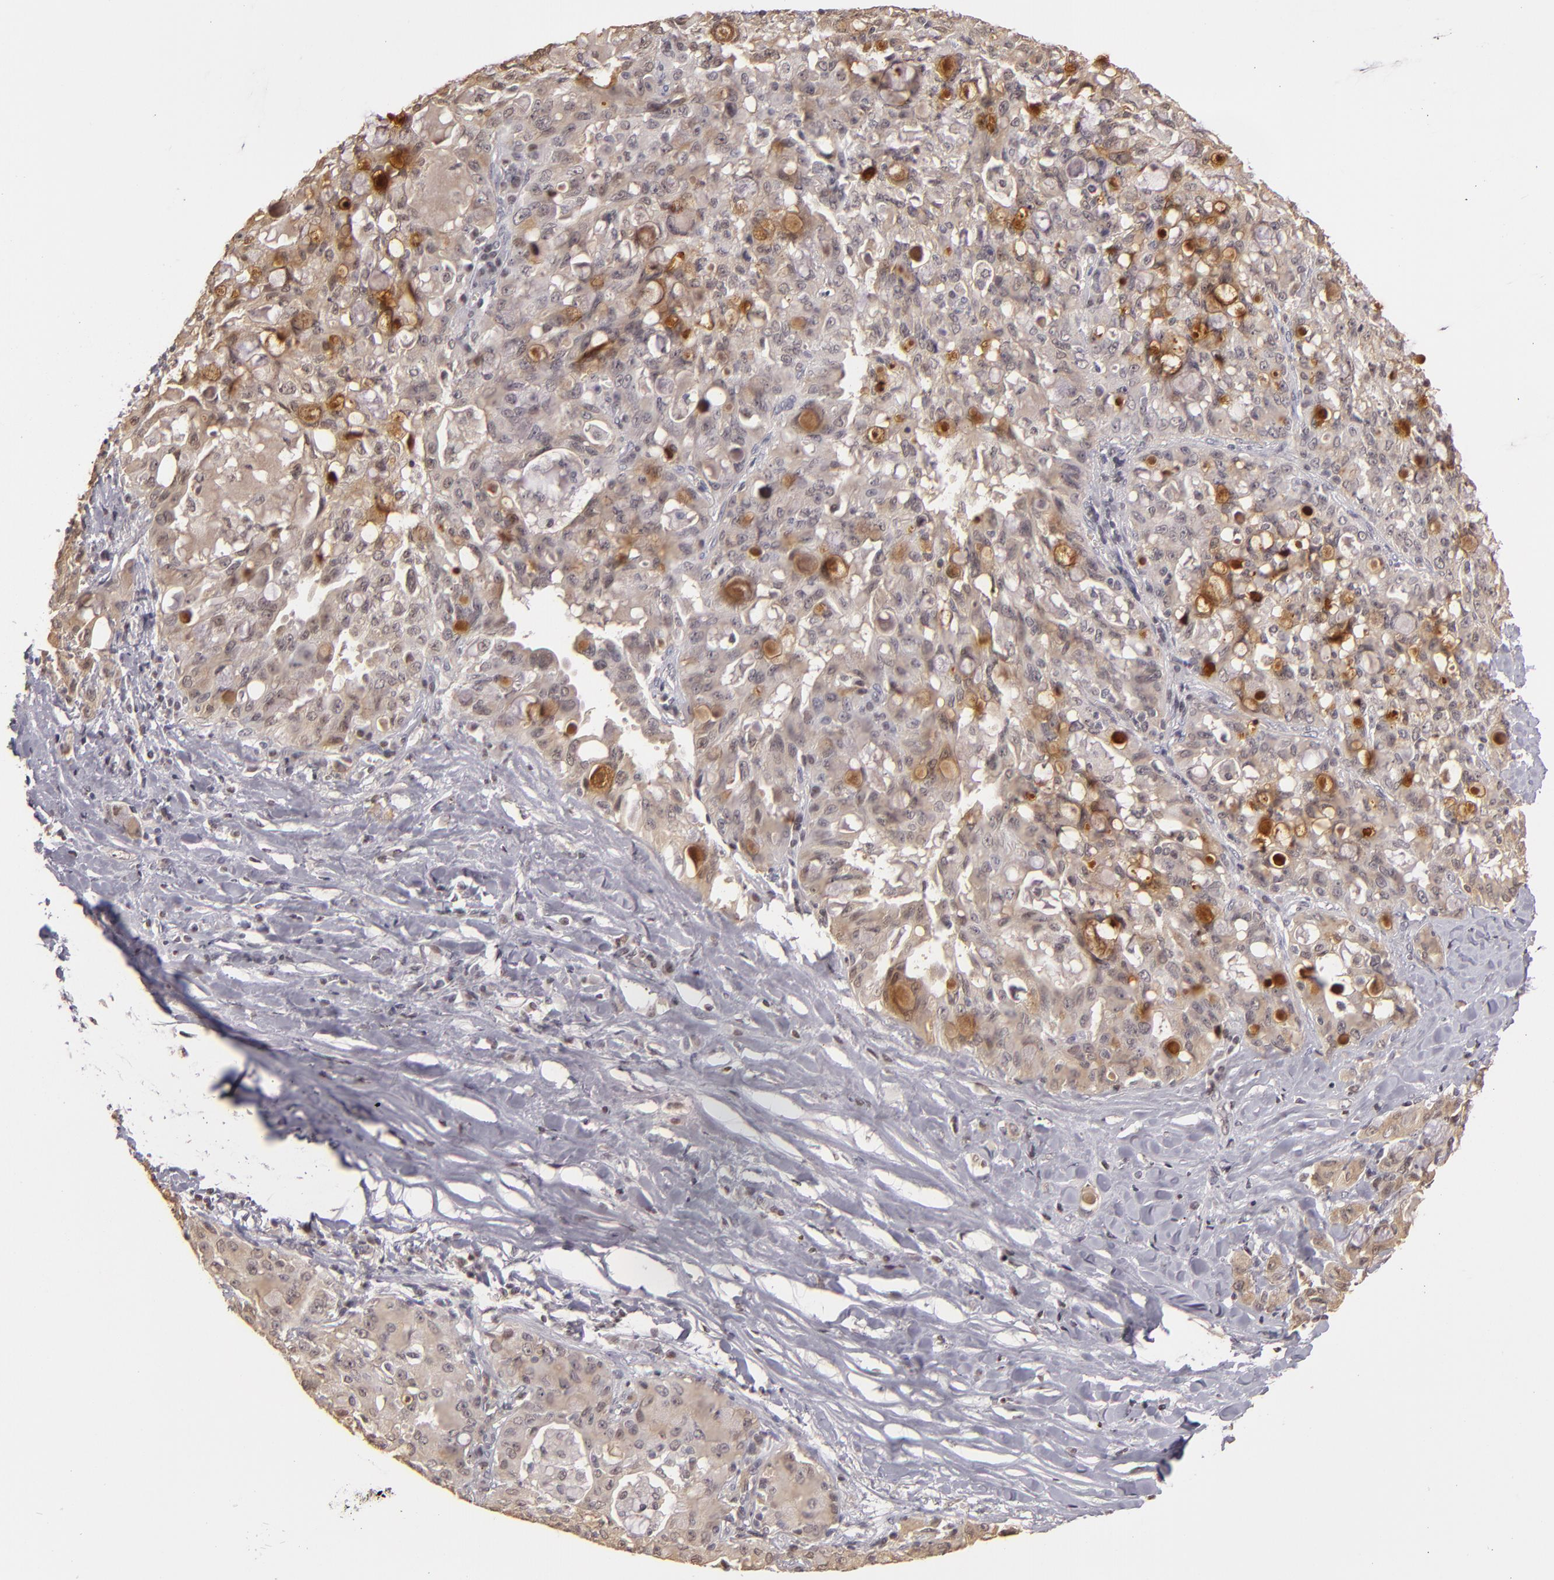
{"staining": {"intensity": "weak", "quantity": ">75%", "location": "cytoplasmic/membranous"}, "tissue": "lung cancer", "cell_type": "Tumor cells", "image_type": "cancer", "snomed": [{"axis": "morphology", "description": "Adenocarcinoma, NOS"}, {"axis": "topography", "description": "Lung"}], "caption": "This image displays IHC staining of human lung cancer (adenocarcinoma), with low weak cytoplasmic/membranous expression in about >75% of tumor cells.", "gene": "LRG1", "patient": {"sex": "female", "age": 44}}